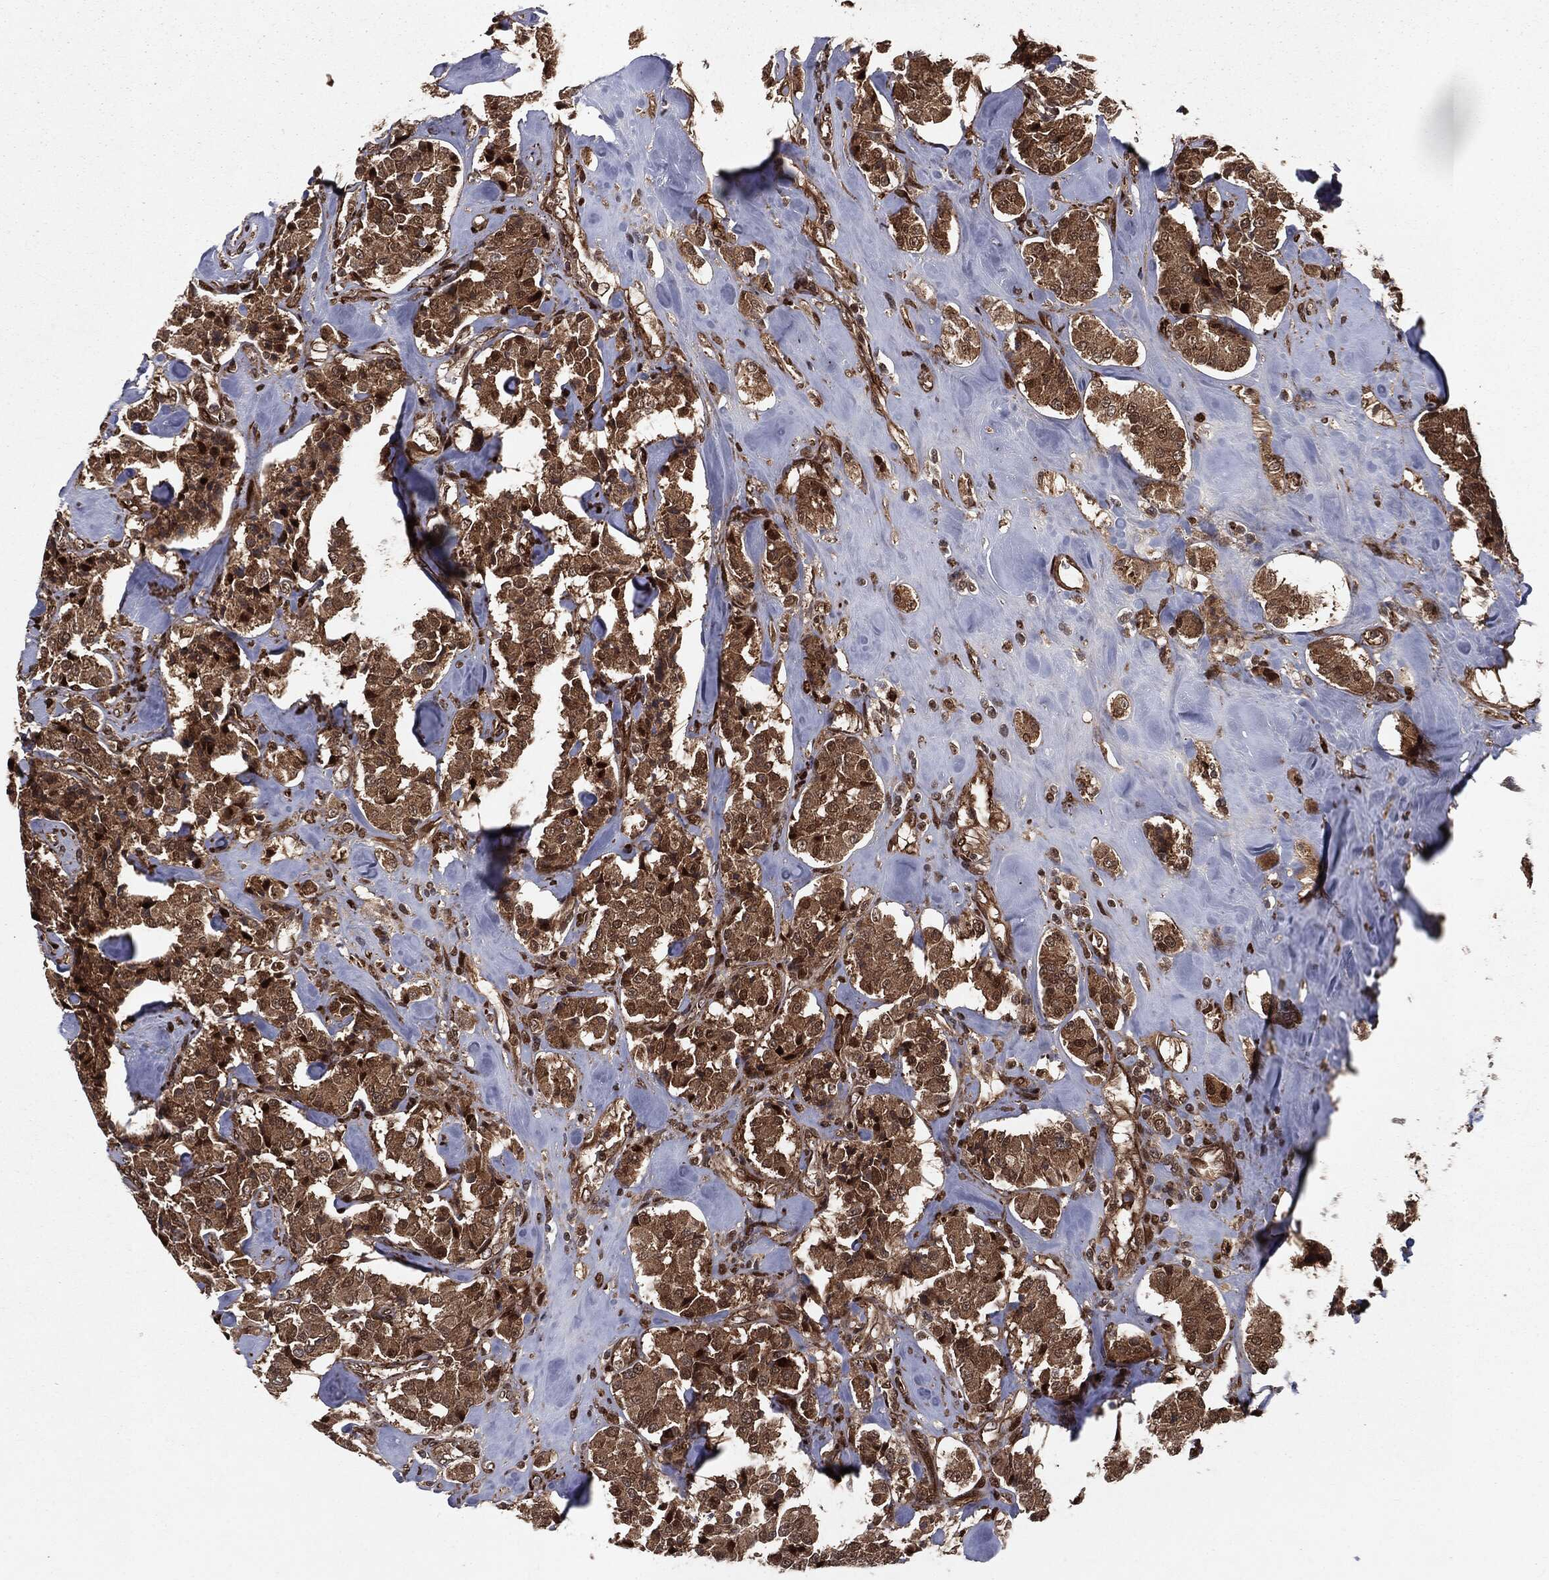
{"staining": {"intensity": "moderate", "quantity": ">75%", "location": "cytoplasmic/membranous,nuclear"}, "tissue": "carcinoid", "cell_type": "Tumor cells", "image_type": "cancer", "snomed": [{"axis": "morphology", "description": "Carcinoid, malignant, NOS"}, {"axis": "topography", "description": "Pancreas"}], "caption": "A micrograph showing moderate cytoplasmic/membranous and nuclear expression in about >75% of tumor cells in carcinoid (malignant), as visualized by brown immunohistochemical staining.", "gene": "RANBP9", "patient": {"sex": "male", "age": 41}}